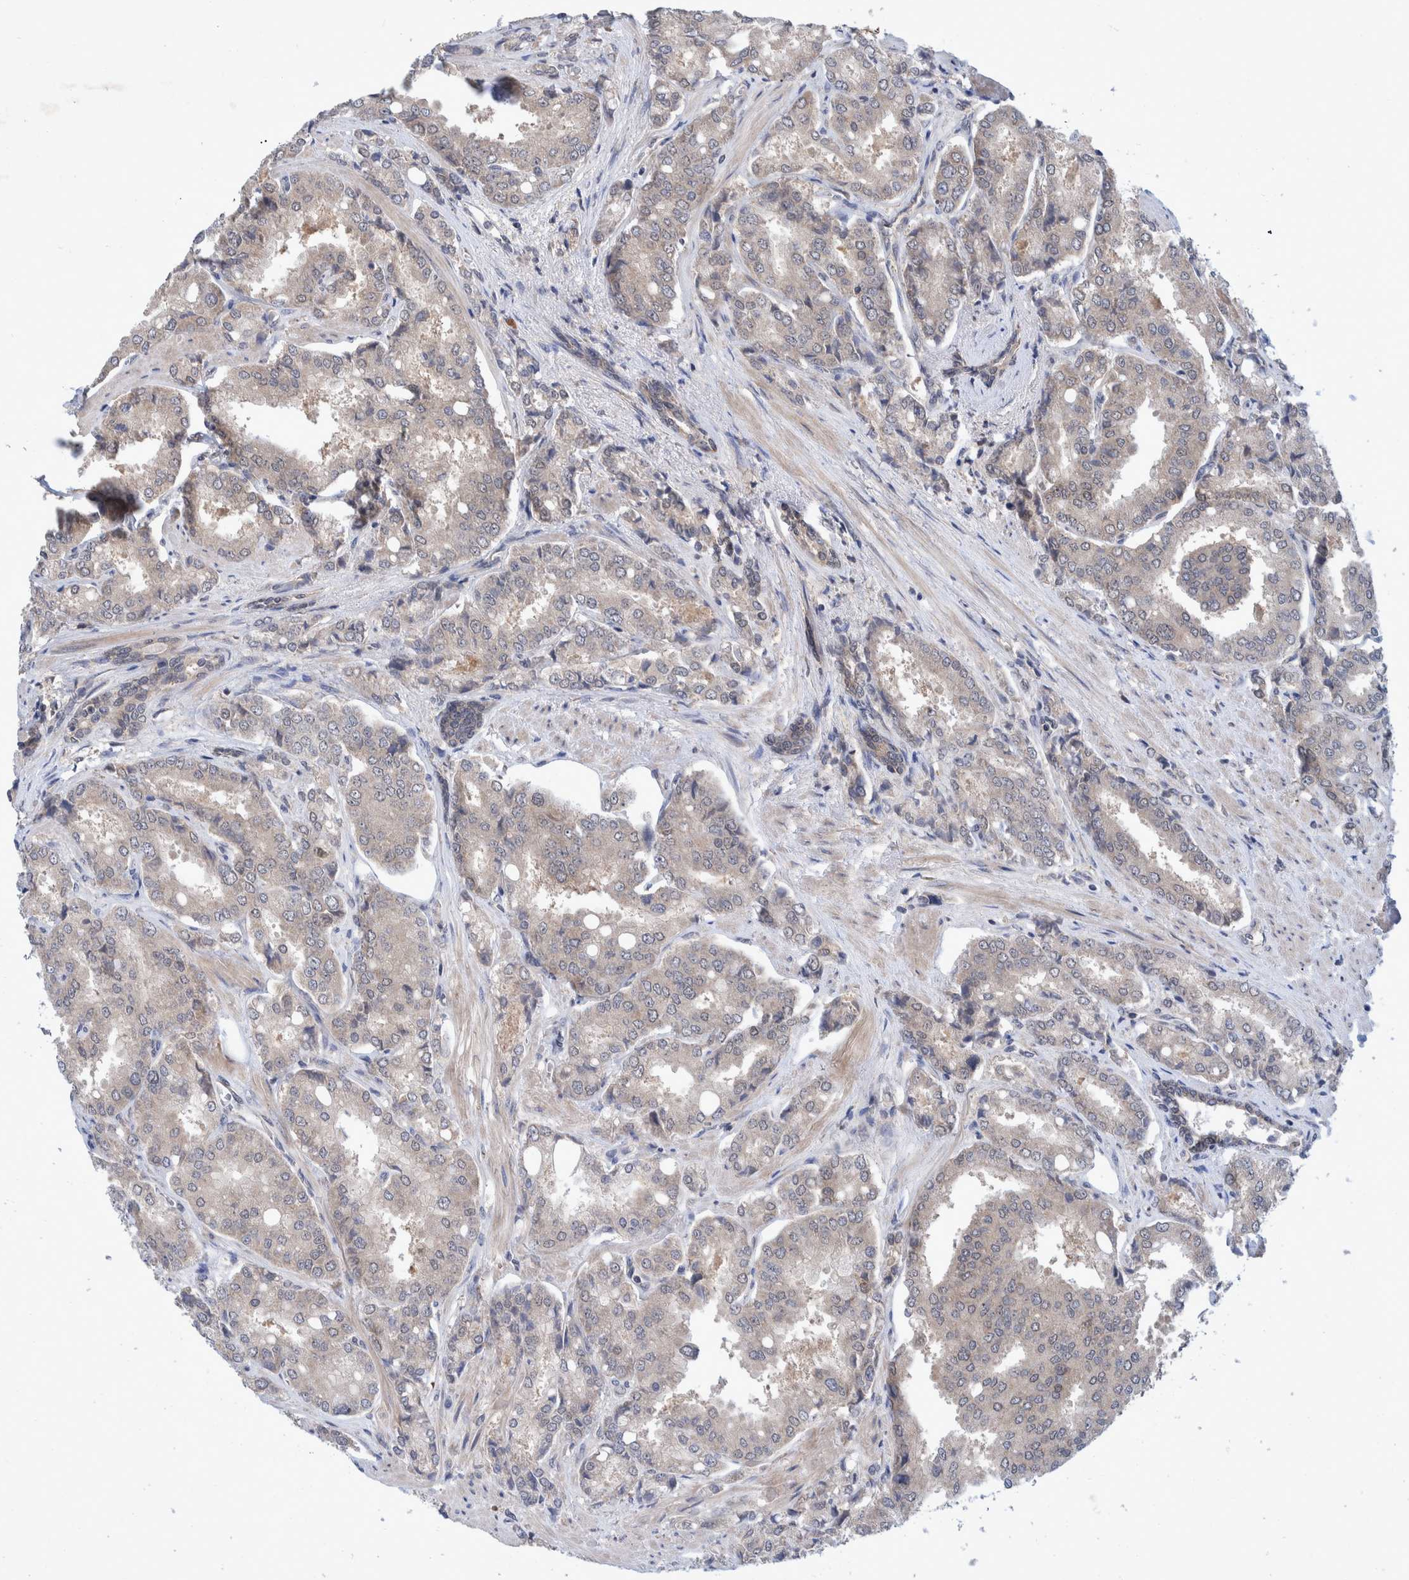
{"staining": {"intensity": "negative", "quantity": "none", "location": "none"}, "tissue": "prostate cancer", "cell_type": "Tumor cells", "image_type": "cancer", "snomed": [{"axis": "morphology", "description": "Adenocarcinoma, High grade"}, {"axis": "topography", "description": "Prostate"}], "caption": "The image reveals no staining of tumor cells in adenocarcinoma (high-grade) (prostate).", "gene": "PLPBP", "patient": {"sex": "male", "age": 50}}